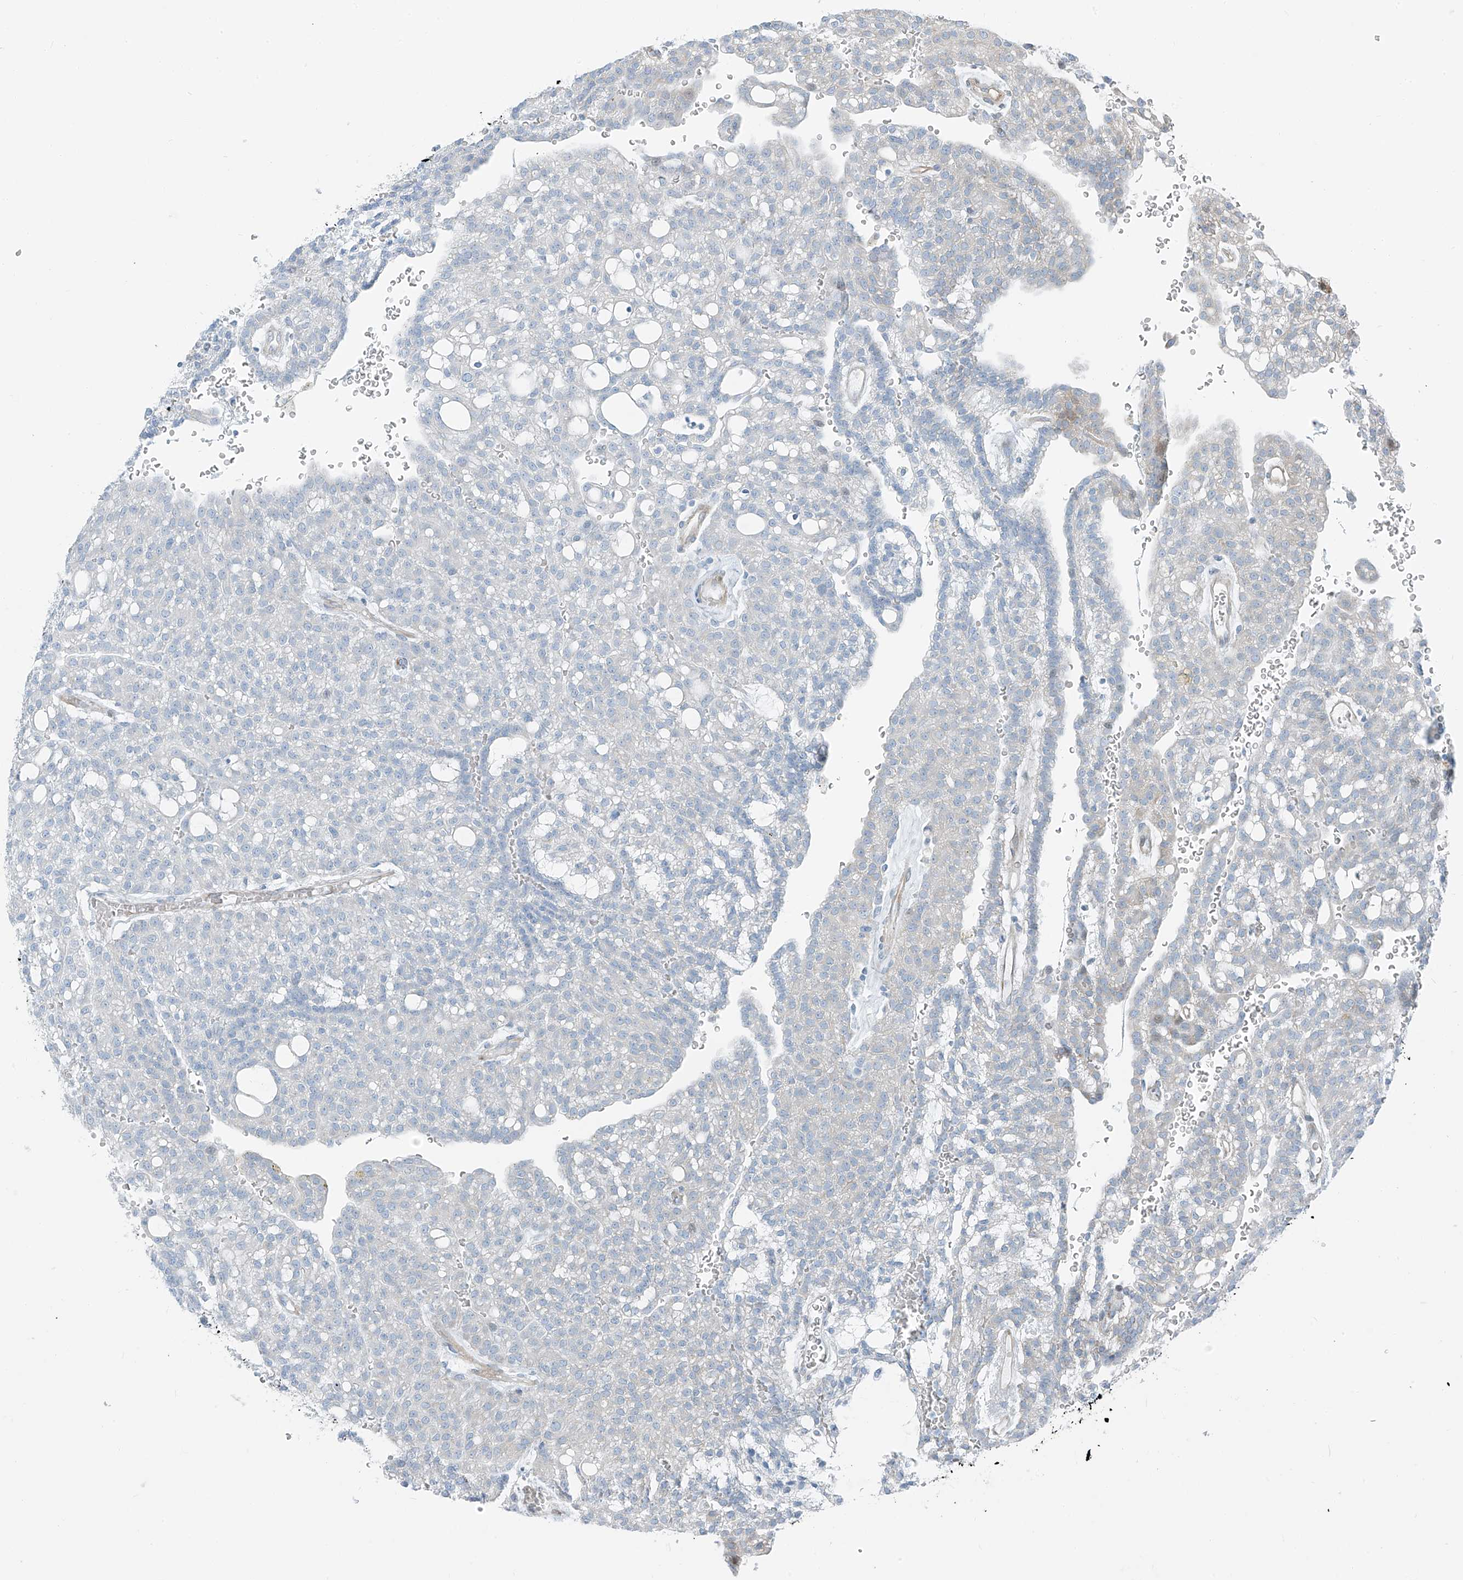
{"staining": {"intensity": "negative", "quantity": "none", "location": "none"}, "tissue": "renal cancer", "cell_type": "Tumor cells", "image_type": "cancer", "snomed": [{"axis": "morphology", "description": "Adenocarcinoma, NOS"}, {"axis": "topography", "description": "Kidney"}], "caption": "IHC image of renal adenocarcinoma stained for a protein (brown), which exhibits no expression in tumor cells.", "gene": "HIC2", "patient": {"sex": "male", "age": 63}}